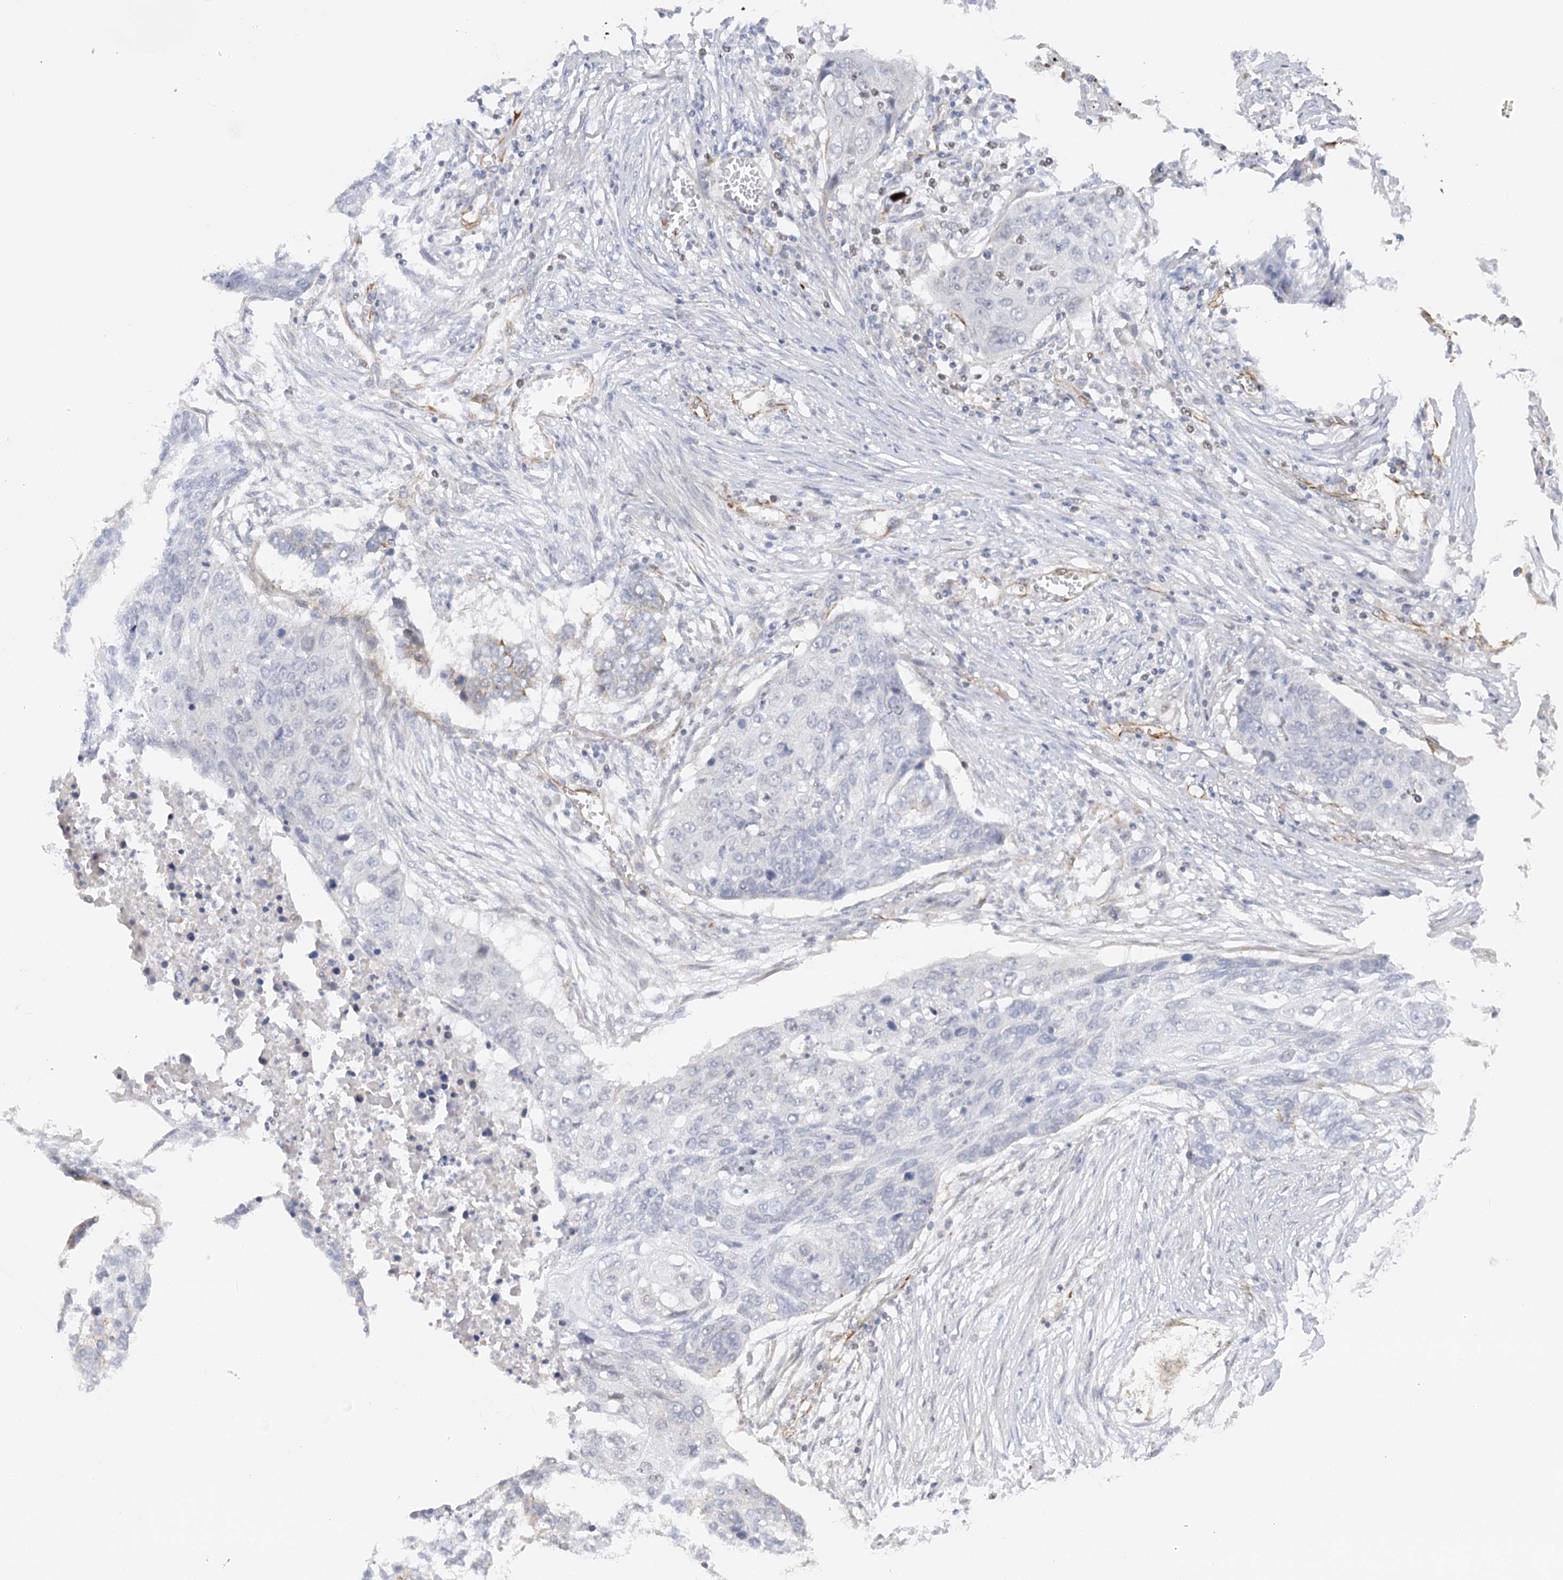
{"staining": {"intensity": "negative", "quantity": "none", "location": "none"}, "tissue": "lung cancer", "cell_type": "Tumor cells", "image_type": "cancer", "snomed": [{"axis": "morphology", "description": "Squamous cell carcinoma, NOS"}, {"axis": "topography", "description": "Lung"}], "caption": "The immunohistochemistry histopathology image has no significant positivity in tumor cells of lung cancer tissue. (DAB (3,3'-diaminobenzidine) IHC, high magnification).", "gene": "NELL2", "patient": {"sex": "female", "age": 63}}